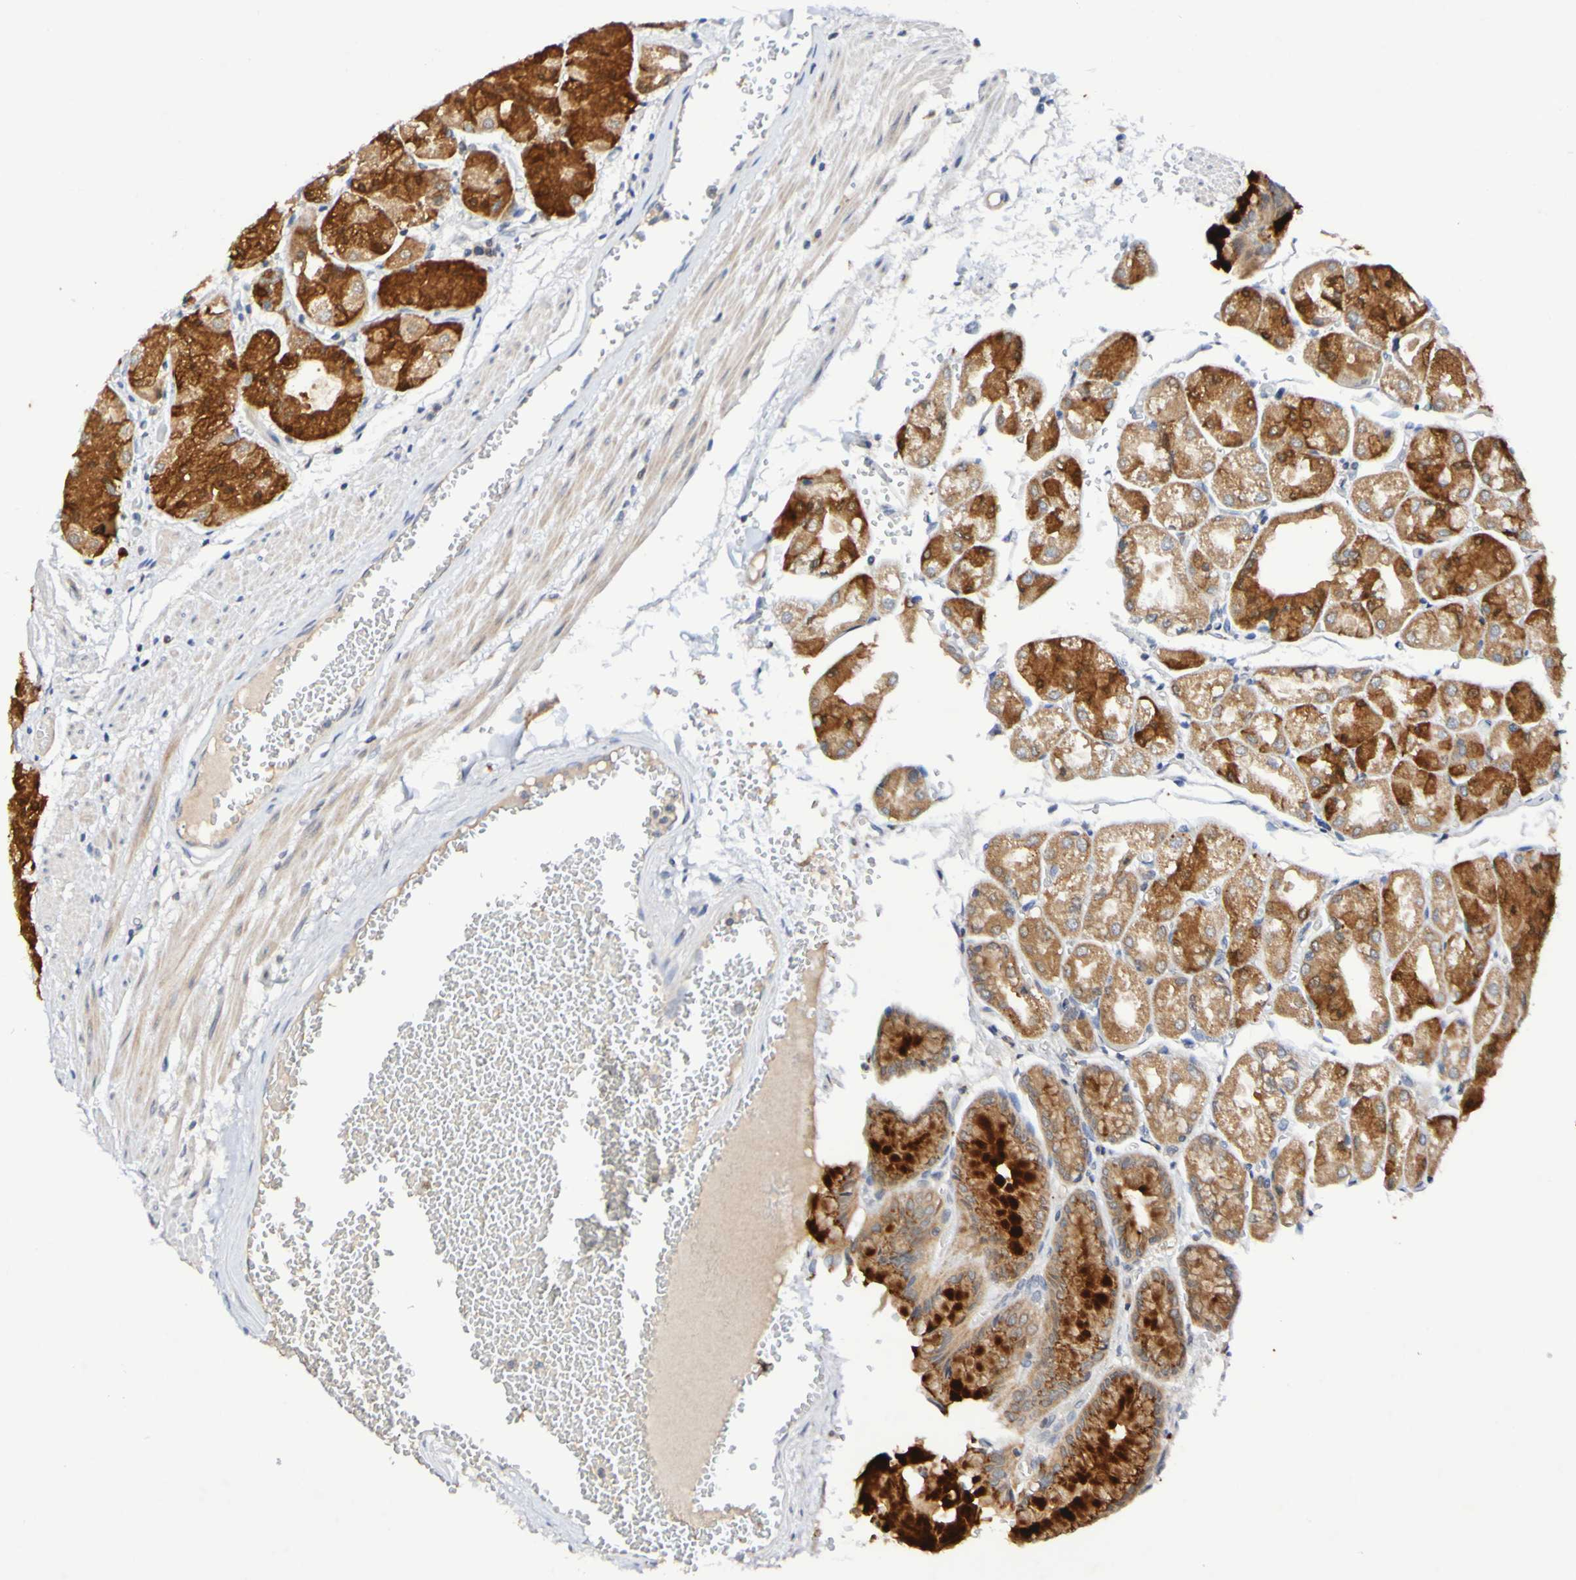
{"staining": {"intensity": "strong", "quantity": "25%-75%", "location": "cytoplasmic/membranous"}, "tissue": "stomach", "cell_type": "Glandular cells", "image_type": "normal", "snomed": [{"axis": "morphology", "description": "Normal tissue, NOS"}, {"axis": "topography", "description": "Stomach, upper"}], "caption": "Immunohistochemistry (IHC) of unremarkable human stomach shows high levels of strong cytoplasmic/membranous staining in approximately 25%-75% of glandular cells.", "gene": "PTP4A2", "patient": {"sex": "male", "age": 72}}